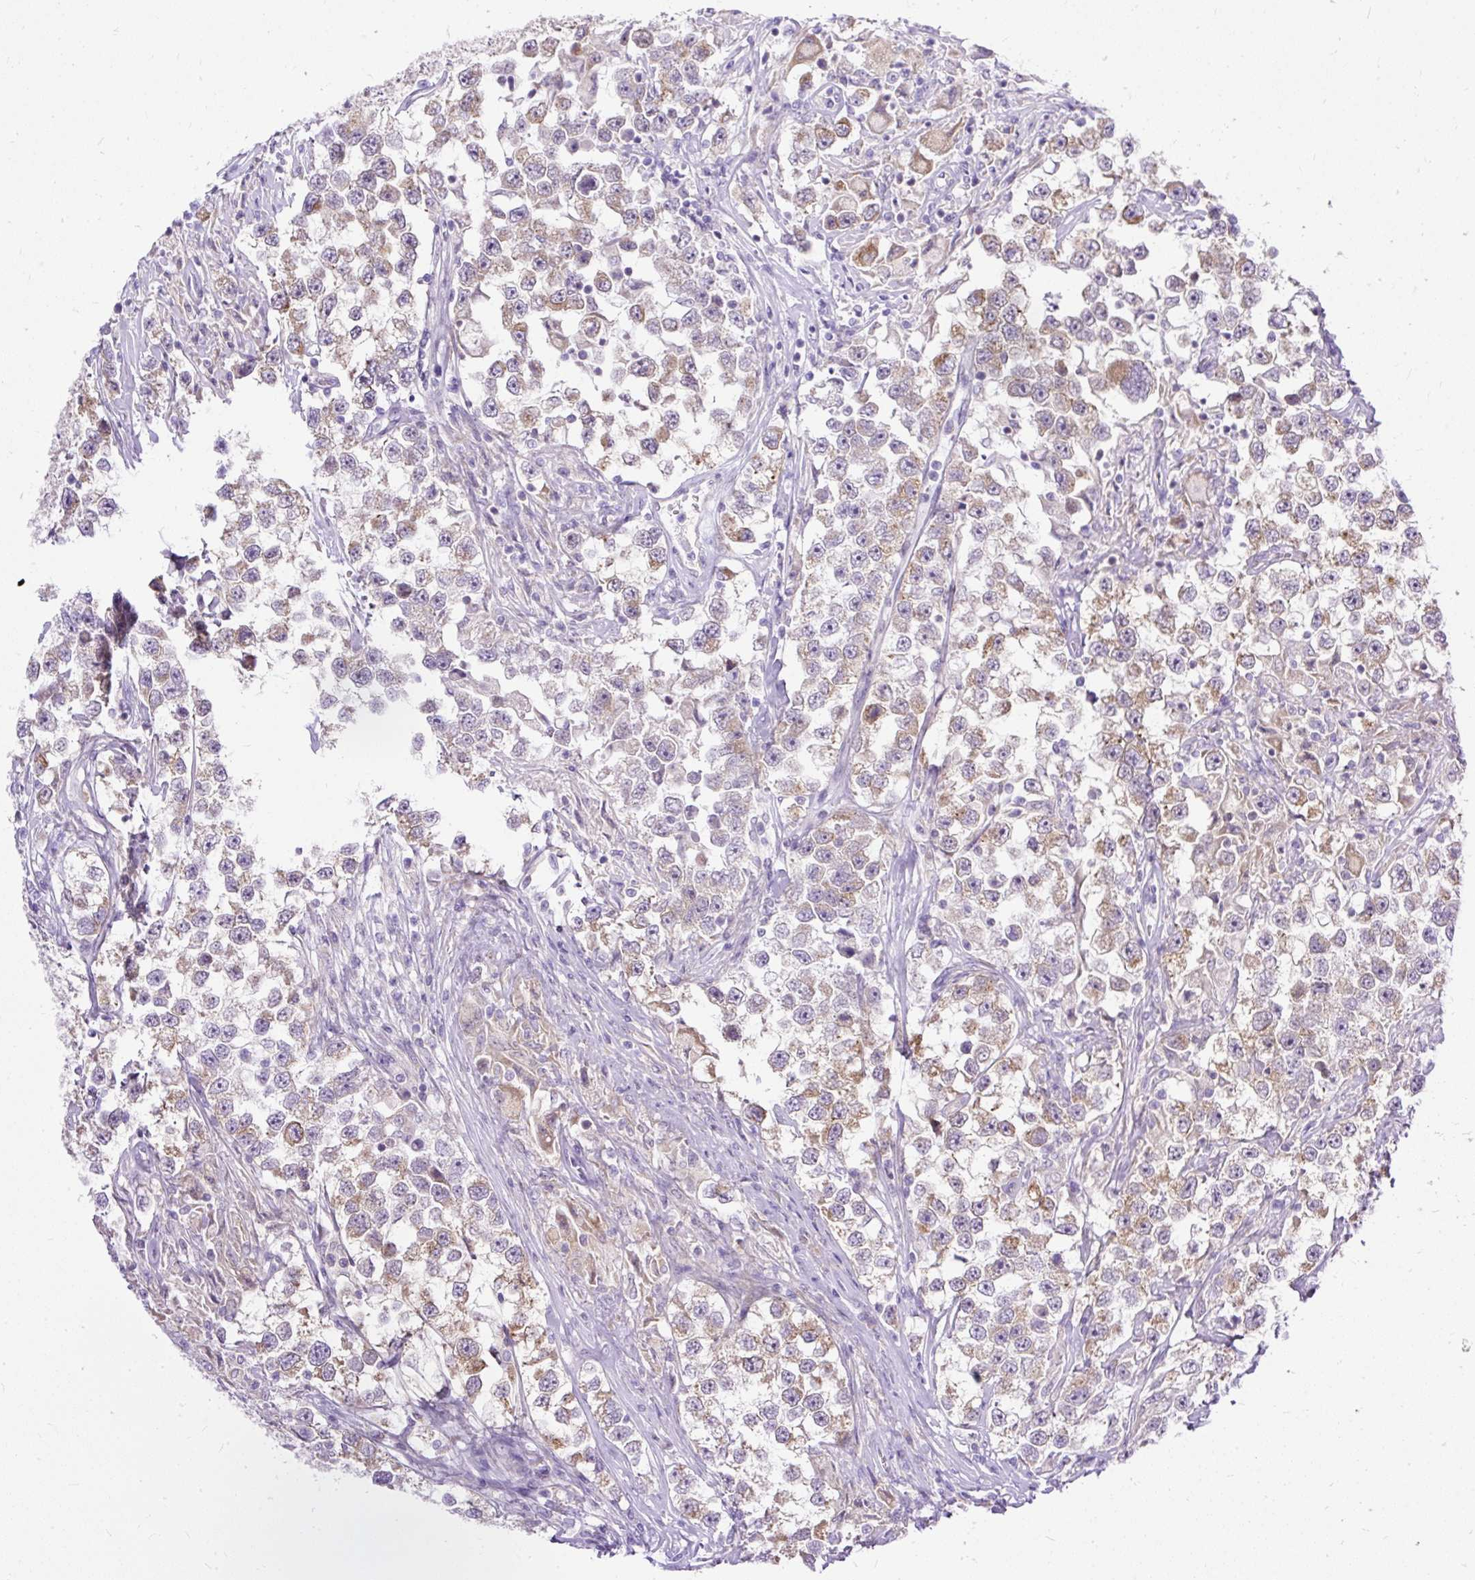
{"staining": {"intensity": "moderate", "quantity": "25%-75%", "location": "cytoplasmic/membranous"}, "tissue": "testis cancer", "cell_type": "Tumor cells", "image_type": "cancer", "snomed": [{"axis": "morphology", "description": "Seminoma, NOS"}, {"axis": "topography", "description": "Testis"}], "caption": "This histopathology image reveals testis cancer (seminoma) stained with IHC to label a protein in brown. The cytoplasmic/membranous of tumor cells show moderate positivity for the protein. Nuclei are counter-stained blue.", "gene": "AMFR", "patient": {"sex": "male", "age": 46}}